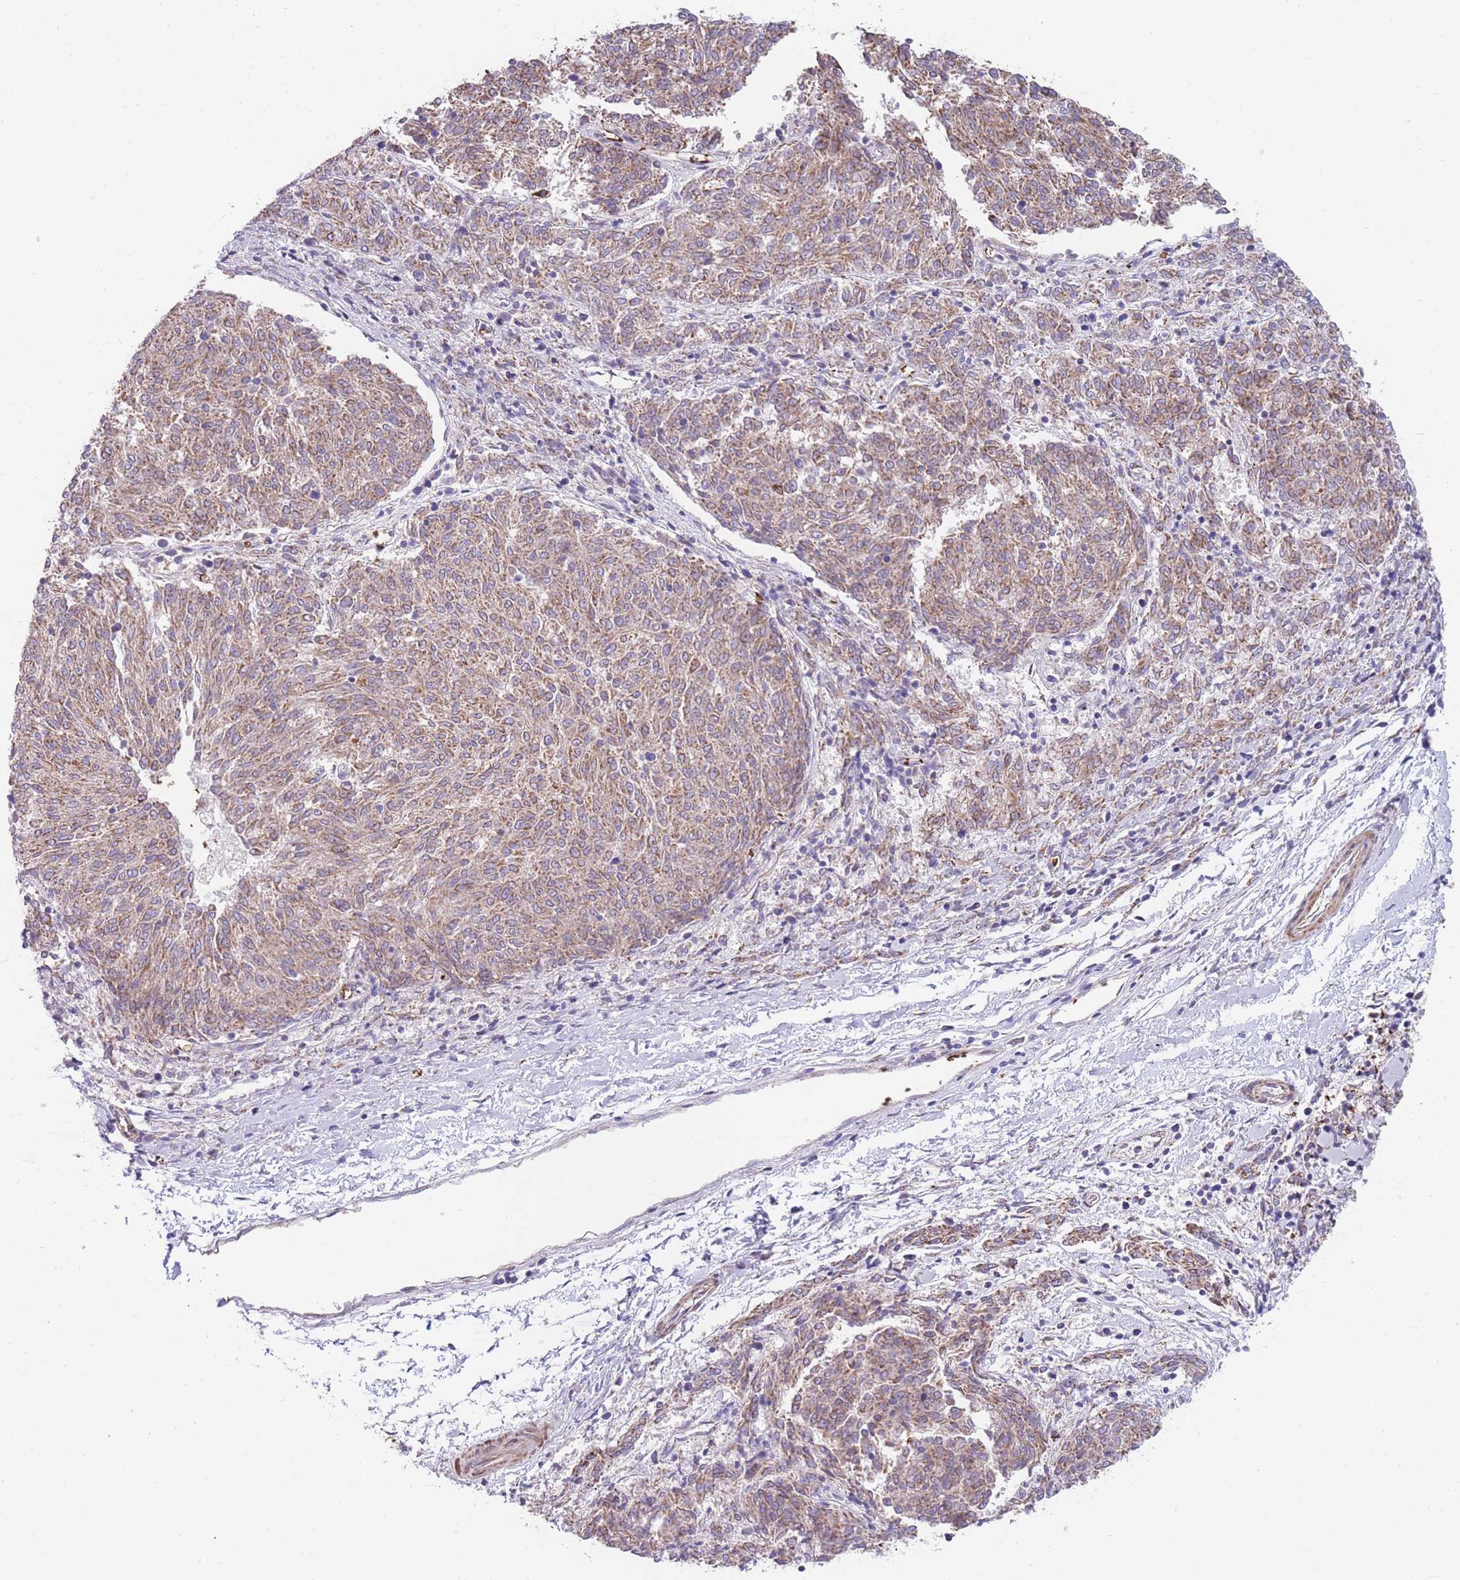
{"staining": {"intensity": "moderate", "quantity": "25%-75%", "location": "cytoplasmic/membranous"}, "tissue": "melanoma", "cell_type": "Tumor cells", "image_type": "cancer", "snomed": [{"axis": "morphology", "description": "Malignant melanoma, NOS"}, {"axis": "topography", "description": "Skin"}], "caption": "Tumor cells reveal moderate cytoplasmic/membranous positivity in approximately 25%-75% of cells in malignant melanoma. Ihc stains the protein in brown and the nuclei are stained blue.", "gene": "SMPD4", "patient": {"sex": "female", "age": 72}}